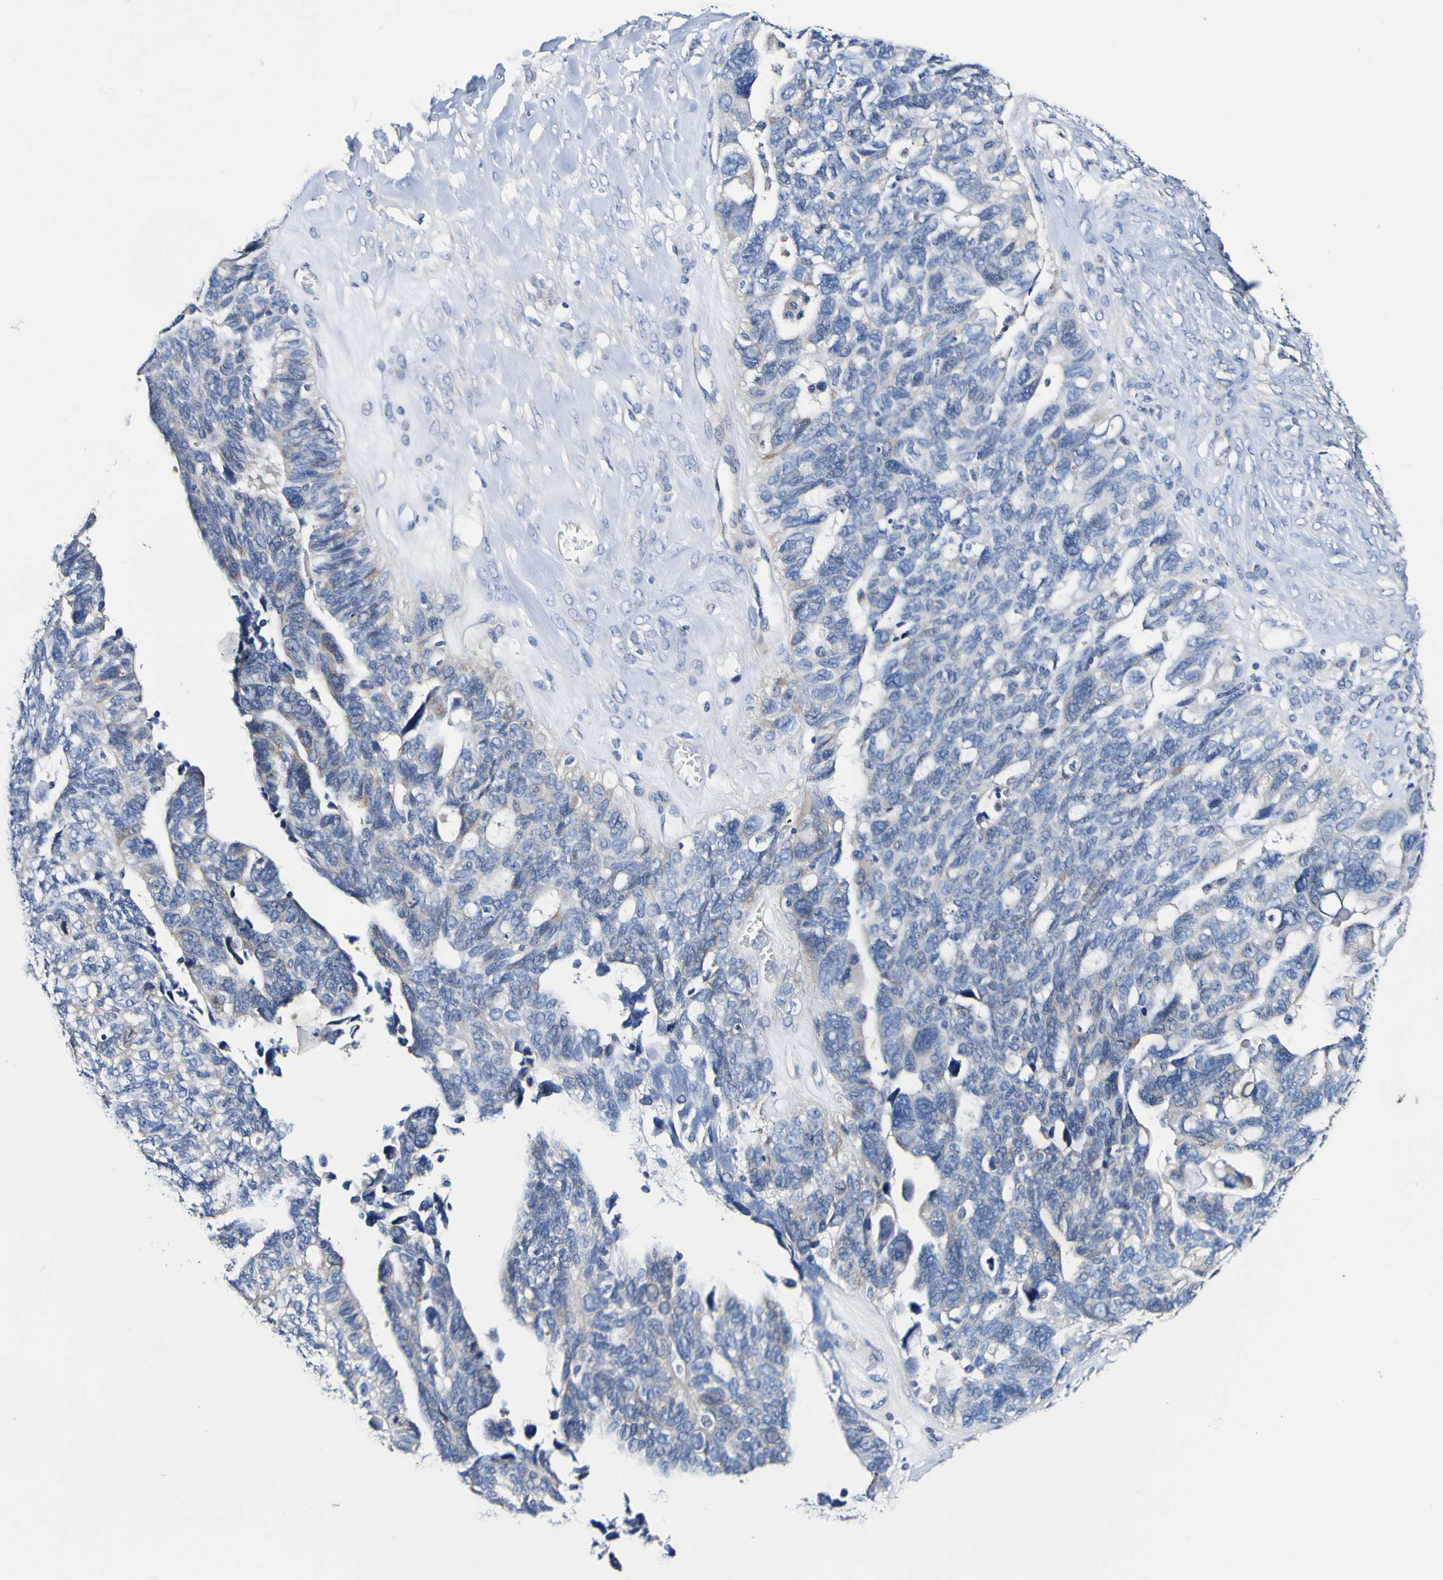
{"staining": {"intensity": "moderate", "quantity": "<25%", "location": "cytoplasmic/membranous"}, "tissue": "ovarian cancer", "cell_type": "Tumor cells", "image_type": "cancer", "snomed": [{"axis": "morphology", "description": "Cystadenocarcinoma, serous, NOS"}, {"axis": "topography", "description": "Ovary"}], "caption": "Ovarian cancer tissue displays moderate cytoplasmic/membranous positivity in approximately <25% of tumor cells, visualized by immunohistochemistry. (Stains: DAB in brown, nuclei in blue, Microscopy: brightfield microscopy at high magnification).", "gene": "ACVR1C", "patient": {"sex": "female", "age": 79}}